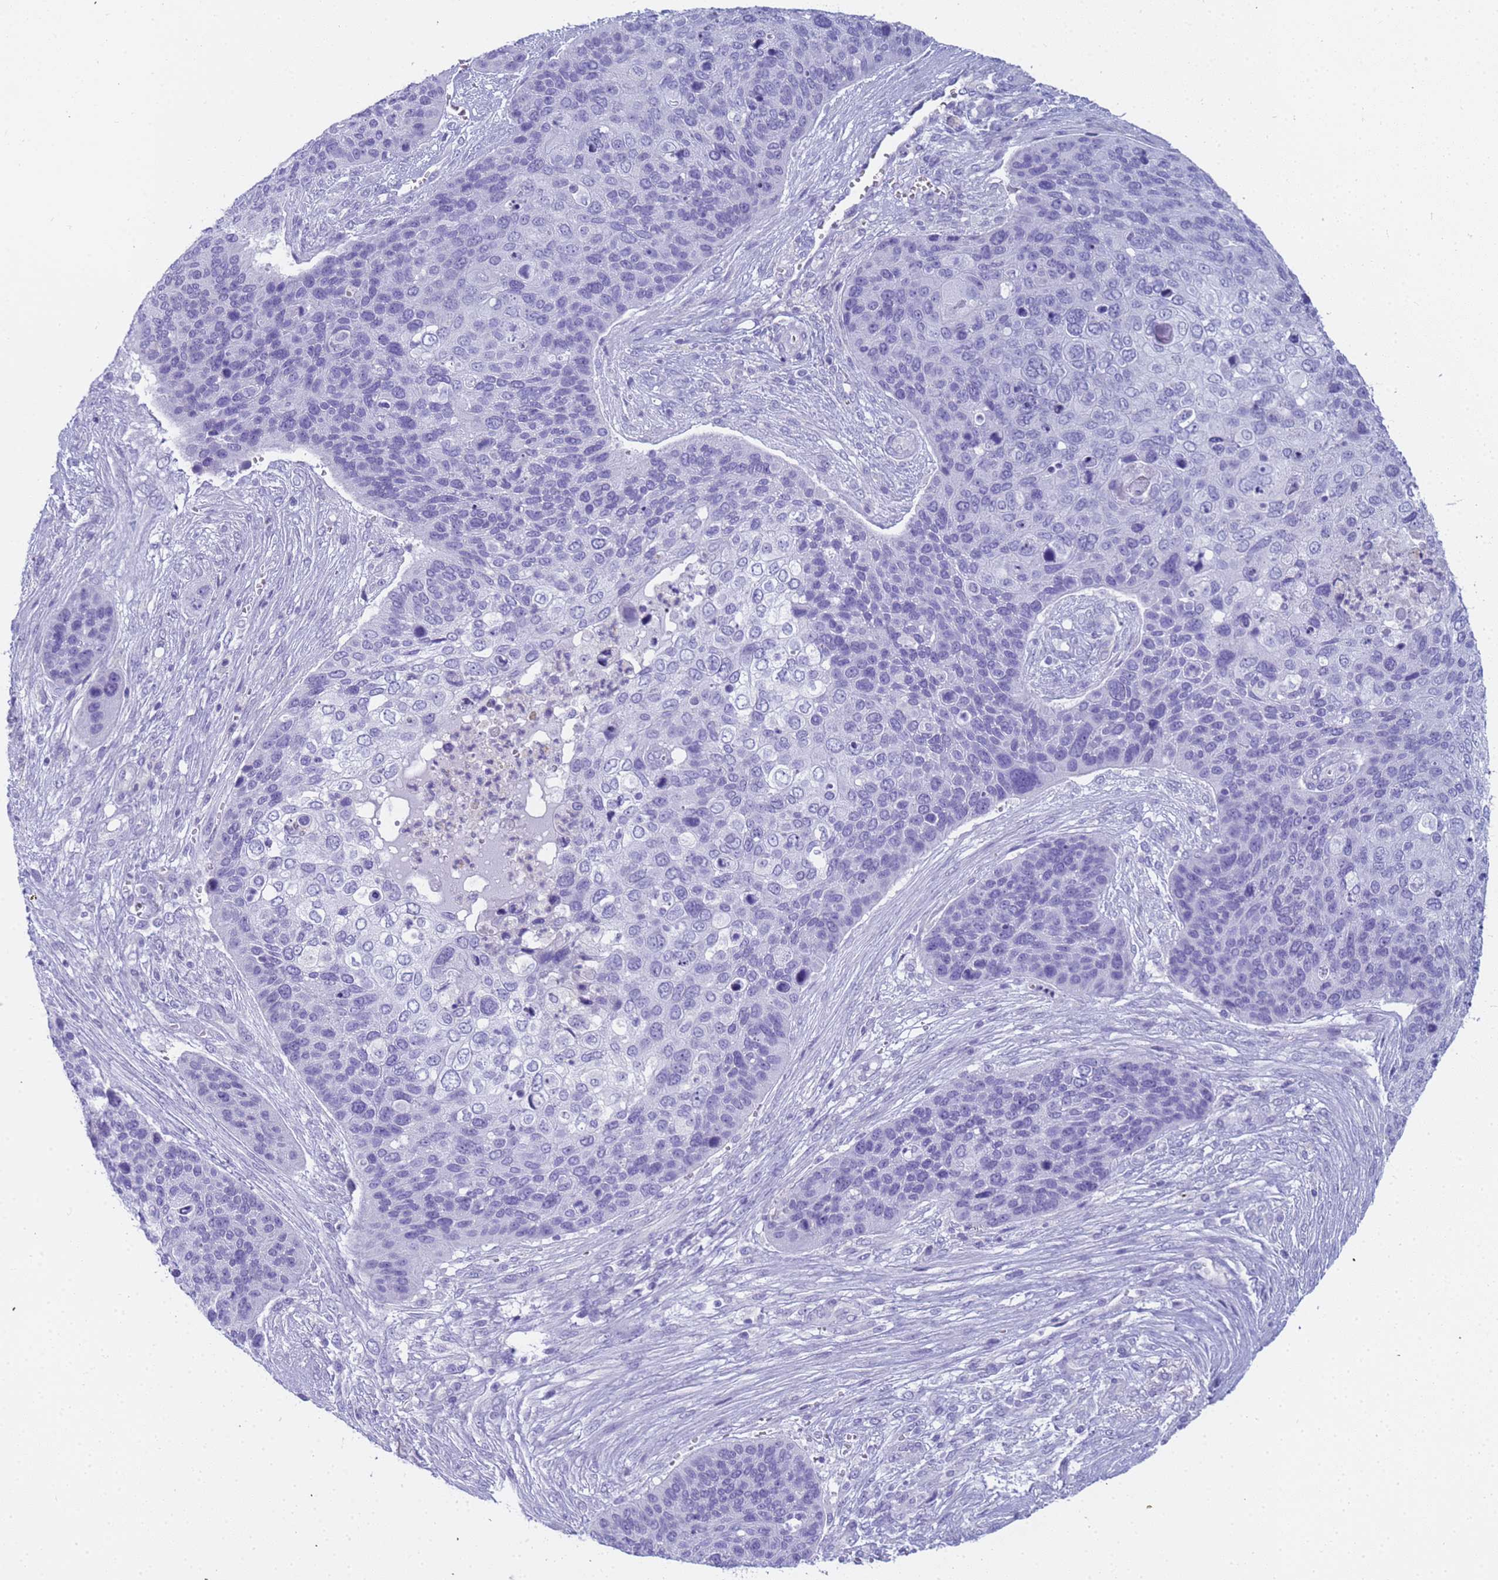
{"staining": {"intensity": "negative", "quantity": "none", "location": "none"}, "tissue": "skin cancer", "cell_type": "Tumor cells", "image_type": "cancer", "snomed": [{"axis": "morphology", "description": "Basal cell carcinoma"}, {"axis": "topography", "description": "Skin"}], "caption": "There is no significant positivity in tumor cells of skin cancer. (Stains: DAB (3,3'-diaminobenzidine) immunohistochemistry (IHC) with hematoxylin counter stain, Microscopy: brightfield microscopy at high magnification).", "gene": "RNASE2", "patient": {"sex": "female", "age": 74}}